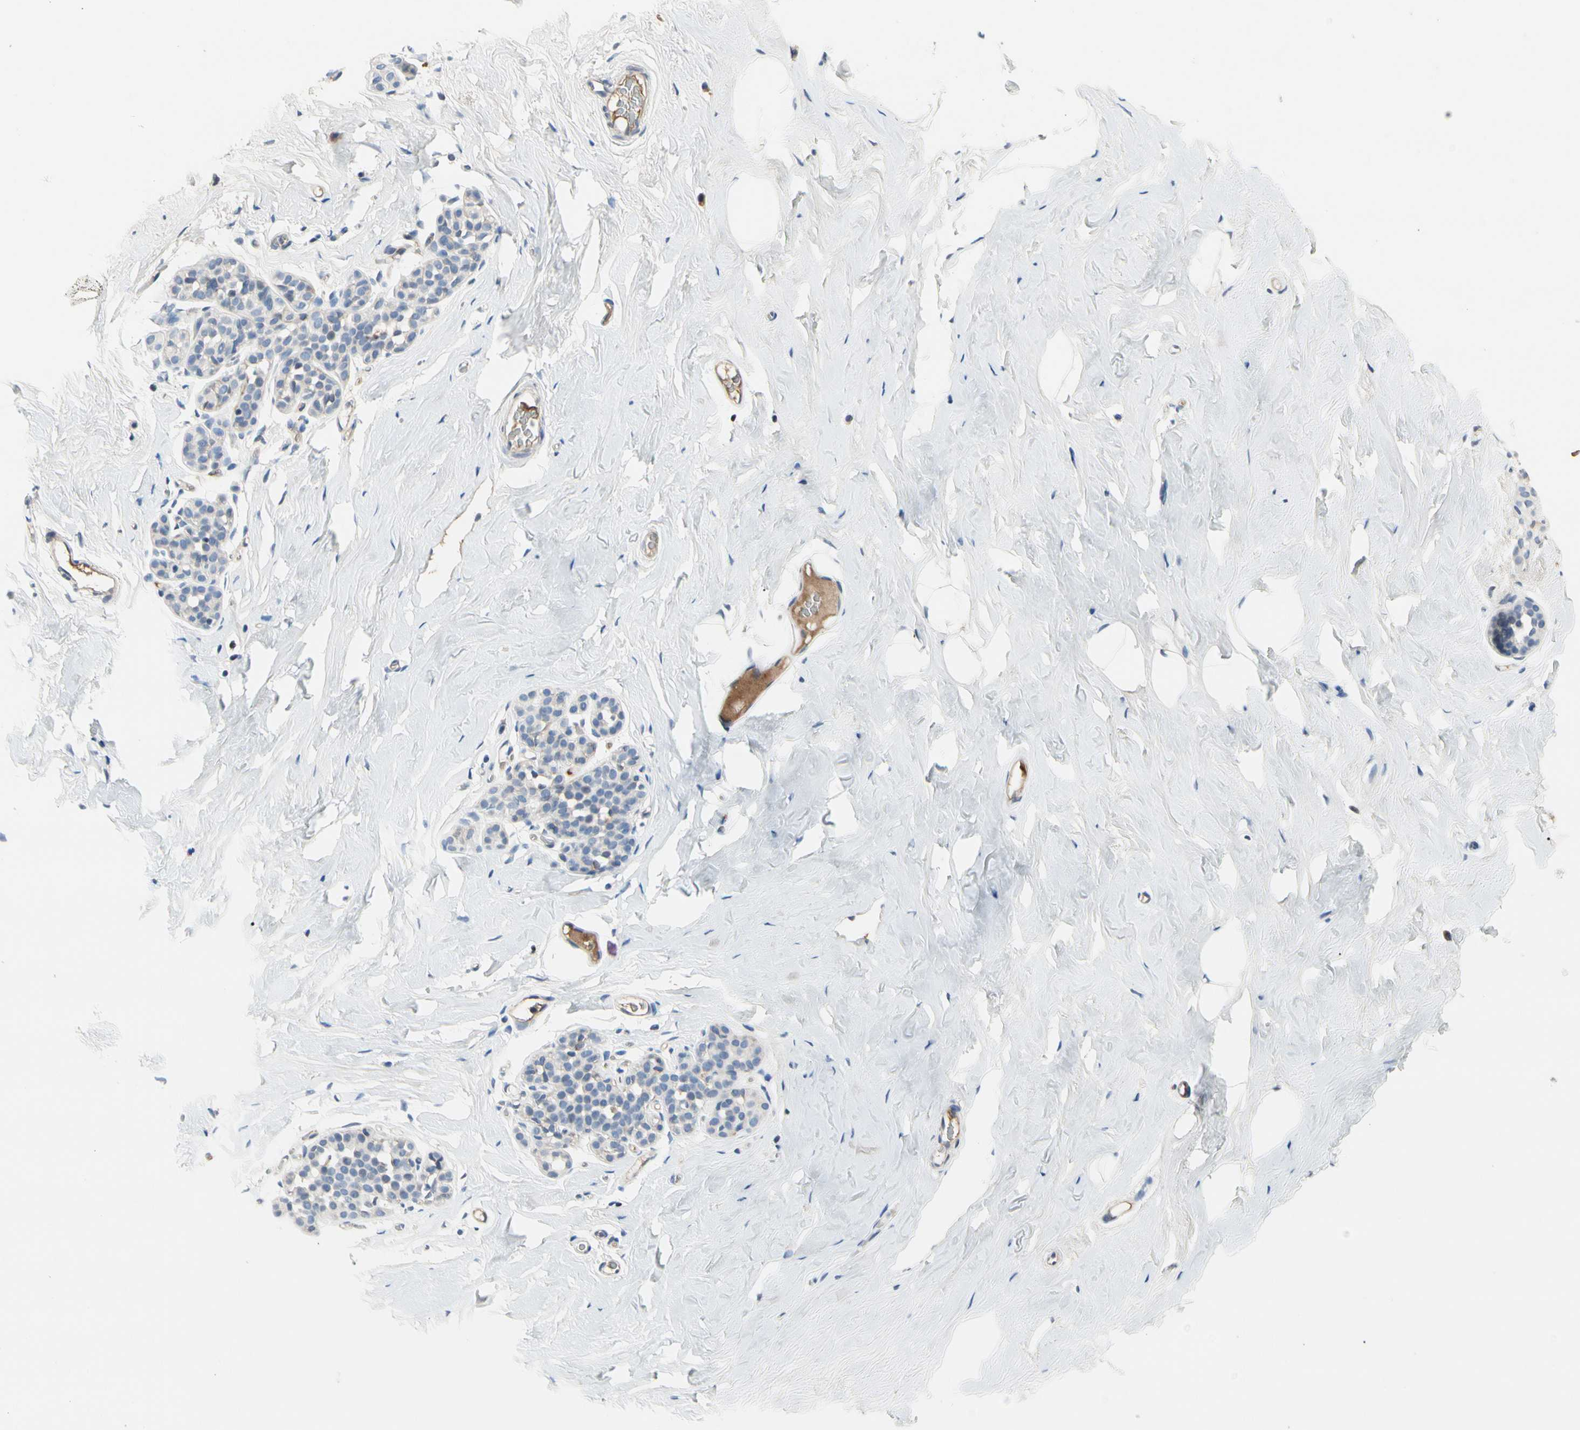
{"staining": {"intensity": "negative", "quantity": "none", "location": "none"}, "tissue": "breast", "cell_type": "Adipocytes", "image_type": "normal", "snomed": [{"axis": "morphology", "description": "Normal tissue, NOS"}, {"axis": "topography", "description": "Breast"}], "caption": "An immunohistochemistry image of normal breast is shown. There is no staining in adipocytes of breast. (DAB (3,3'-diaminobenzidine) immunohistochemistry, high magnification).", "gene": "ECRG4", "patient": {"sex": "female", "age": 75}}